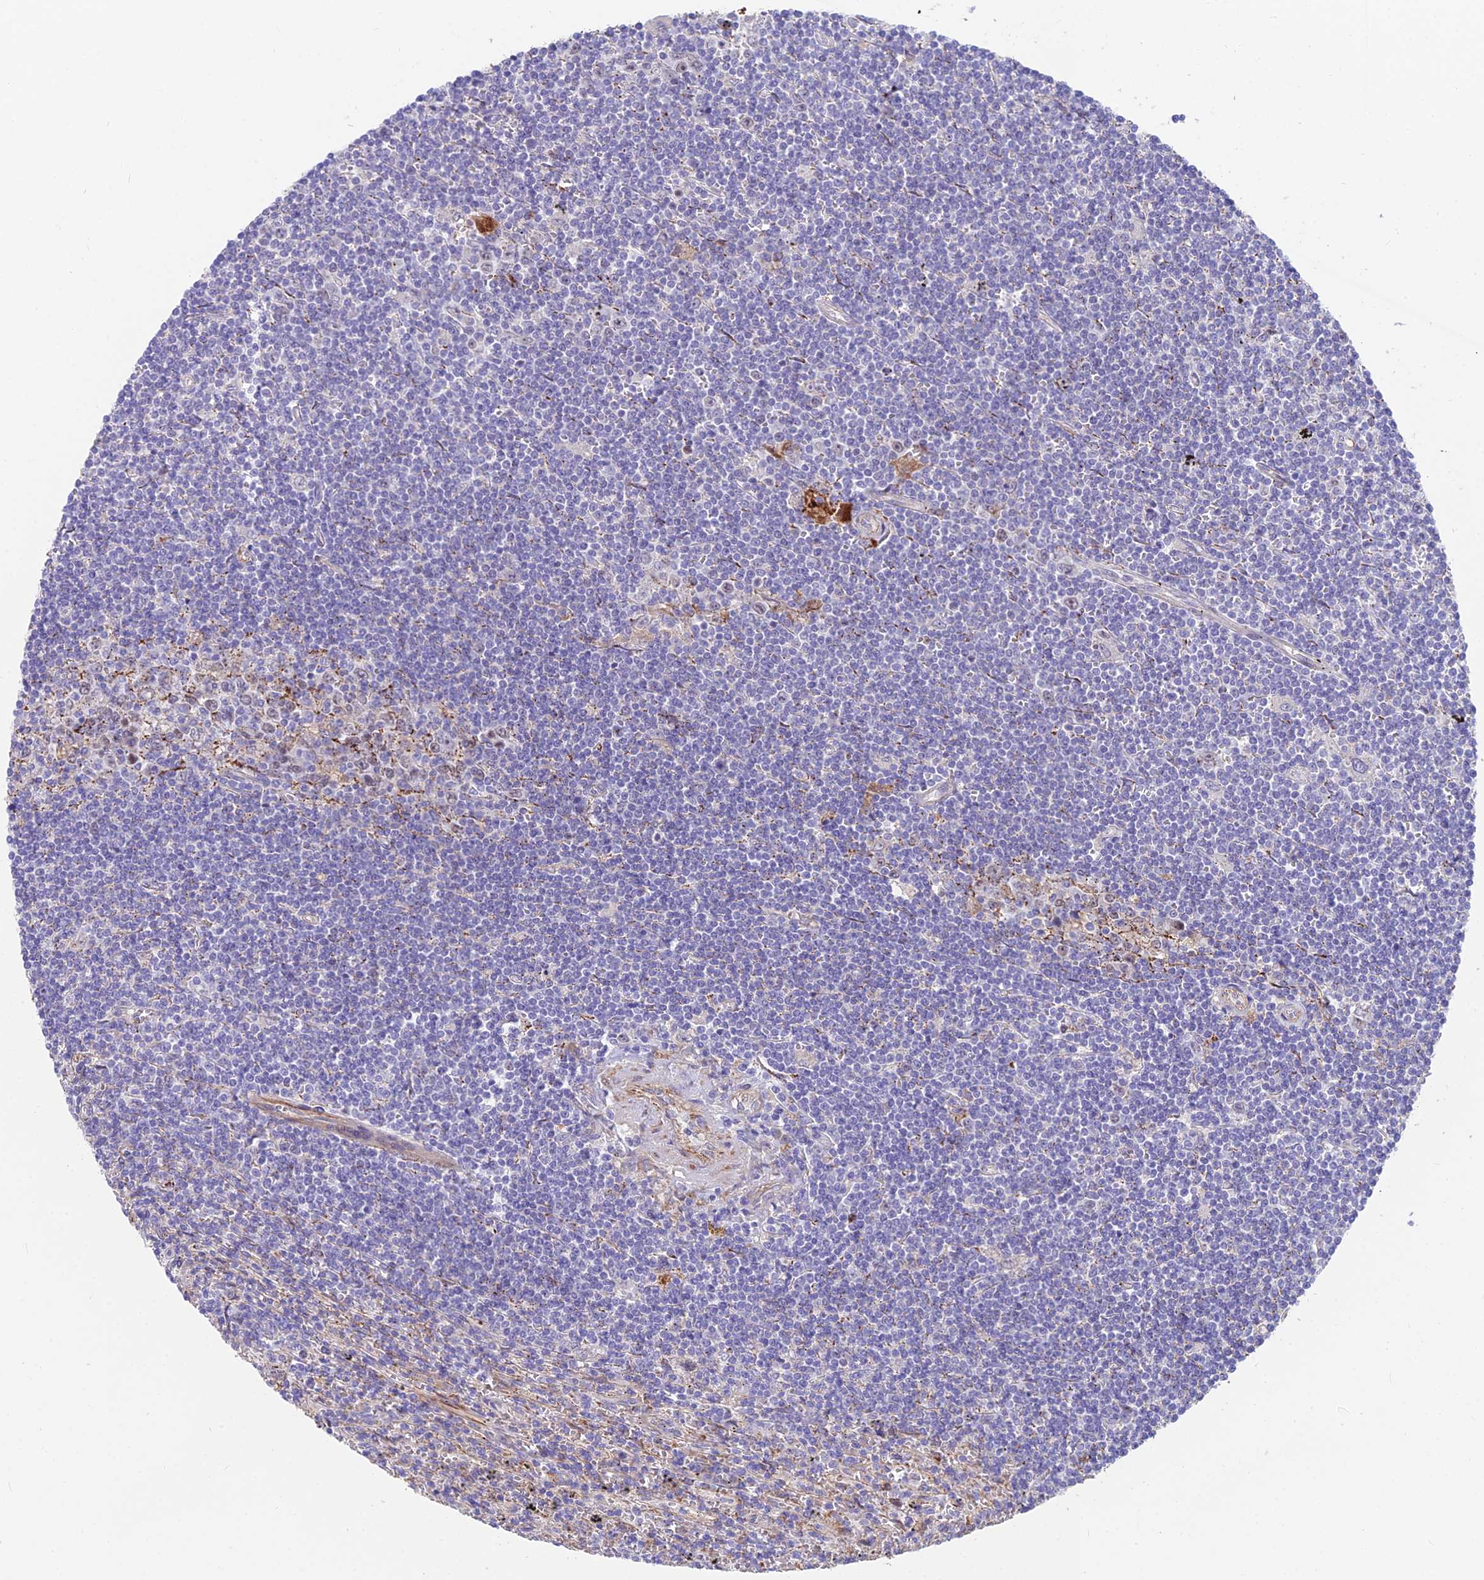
{"staining": {"intensity": "negative", "quantity": "none", "location": "none"}, "tissue": "lymphoma", "cell_type": "Tumor cells", "image_type": "cancer", "snomed": [{"axis": "morphology", "description": "Malignant lymphoma, non-Hodgkin's type, Low grade"}, {"axis": "topography", "description": "Spleen"}], "caption": "Immunohistochemical staining of lymphoma exhibits no significant expression in tumor cells.", "gene": "TIGD6", "patient": {"sex": "male", "age": 76}}